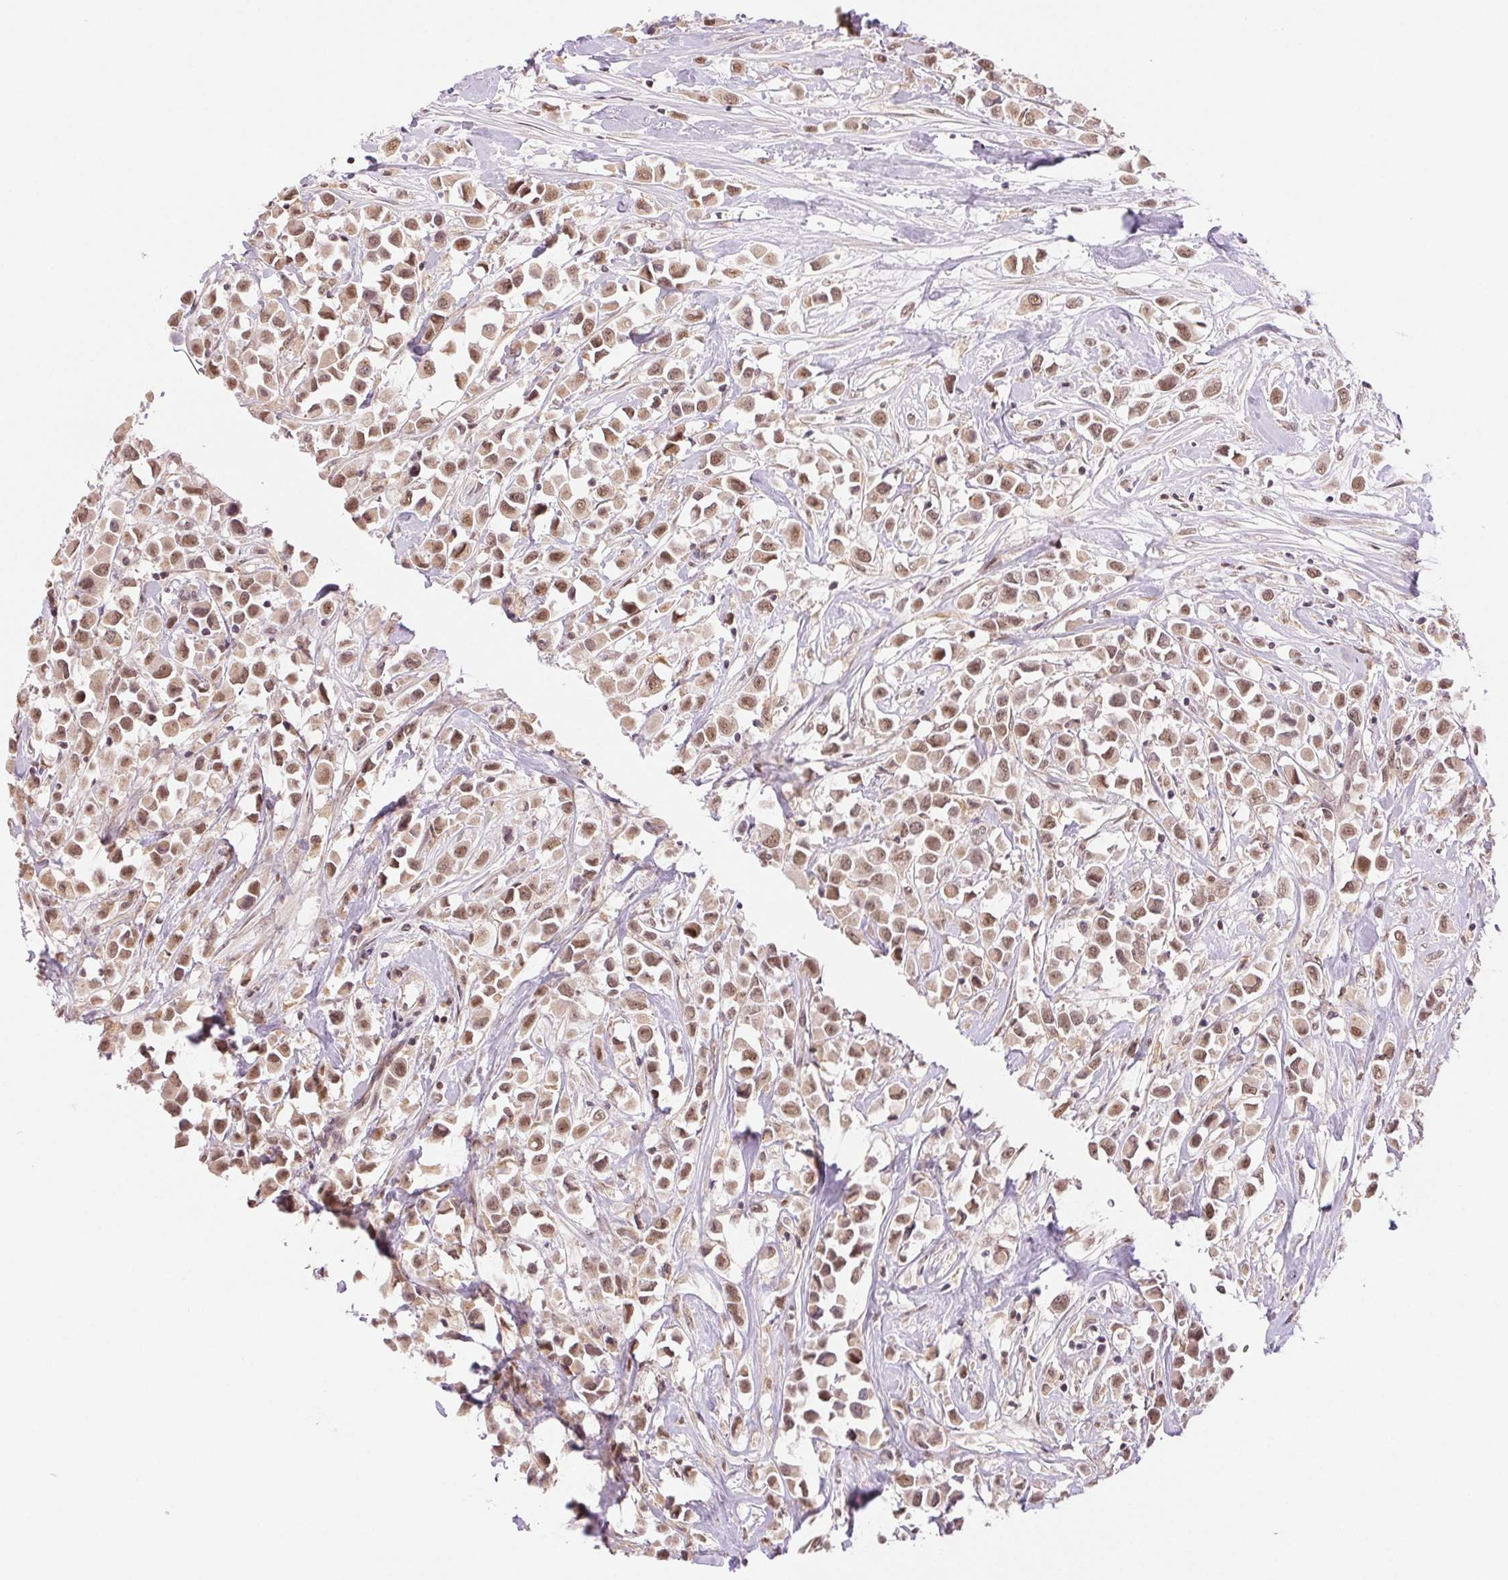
{"staining": {"intensity": "moderate", "quantity": ">75%", "location": "nuclear"}, "tissue": "breast cancer", "cell_type": "Tumor cells", "image_type": "cancer", "snomed": [{"axis": "morphology", "description": "Duct carcinoma"}, {"axis": "topography", "description": "Breast"}], "caption": "Immunohistochemistry of human intraductal carcinoma (breast) shows medium levels of moderate nuclear positivity in about >75% of tumor cells. (IHC, brightfield microscopy, high magnification).", "gene": "GRHL3", "patient": {"sex": "female", "age": 61}}